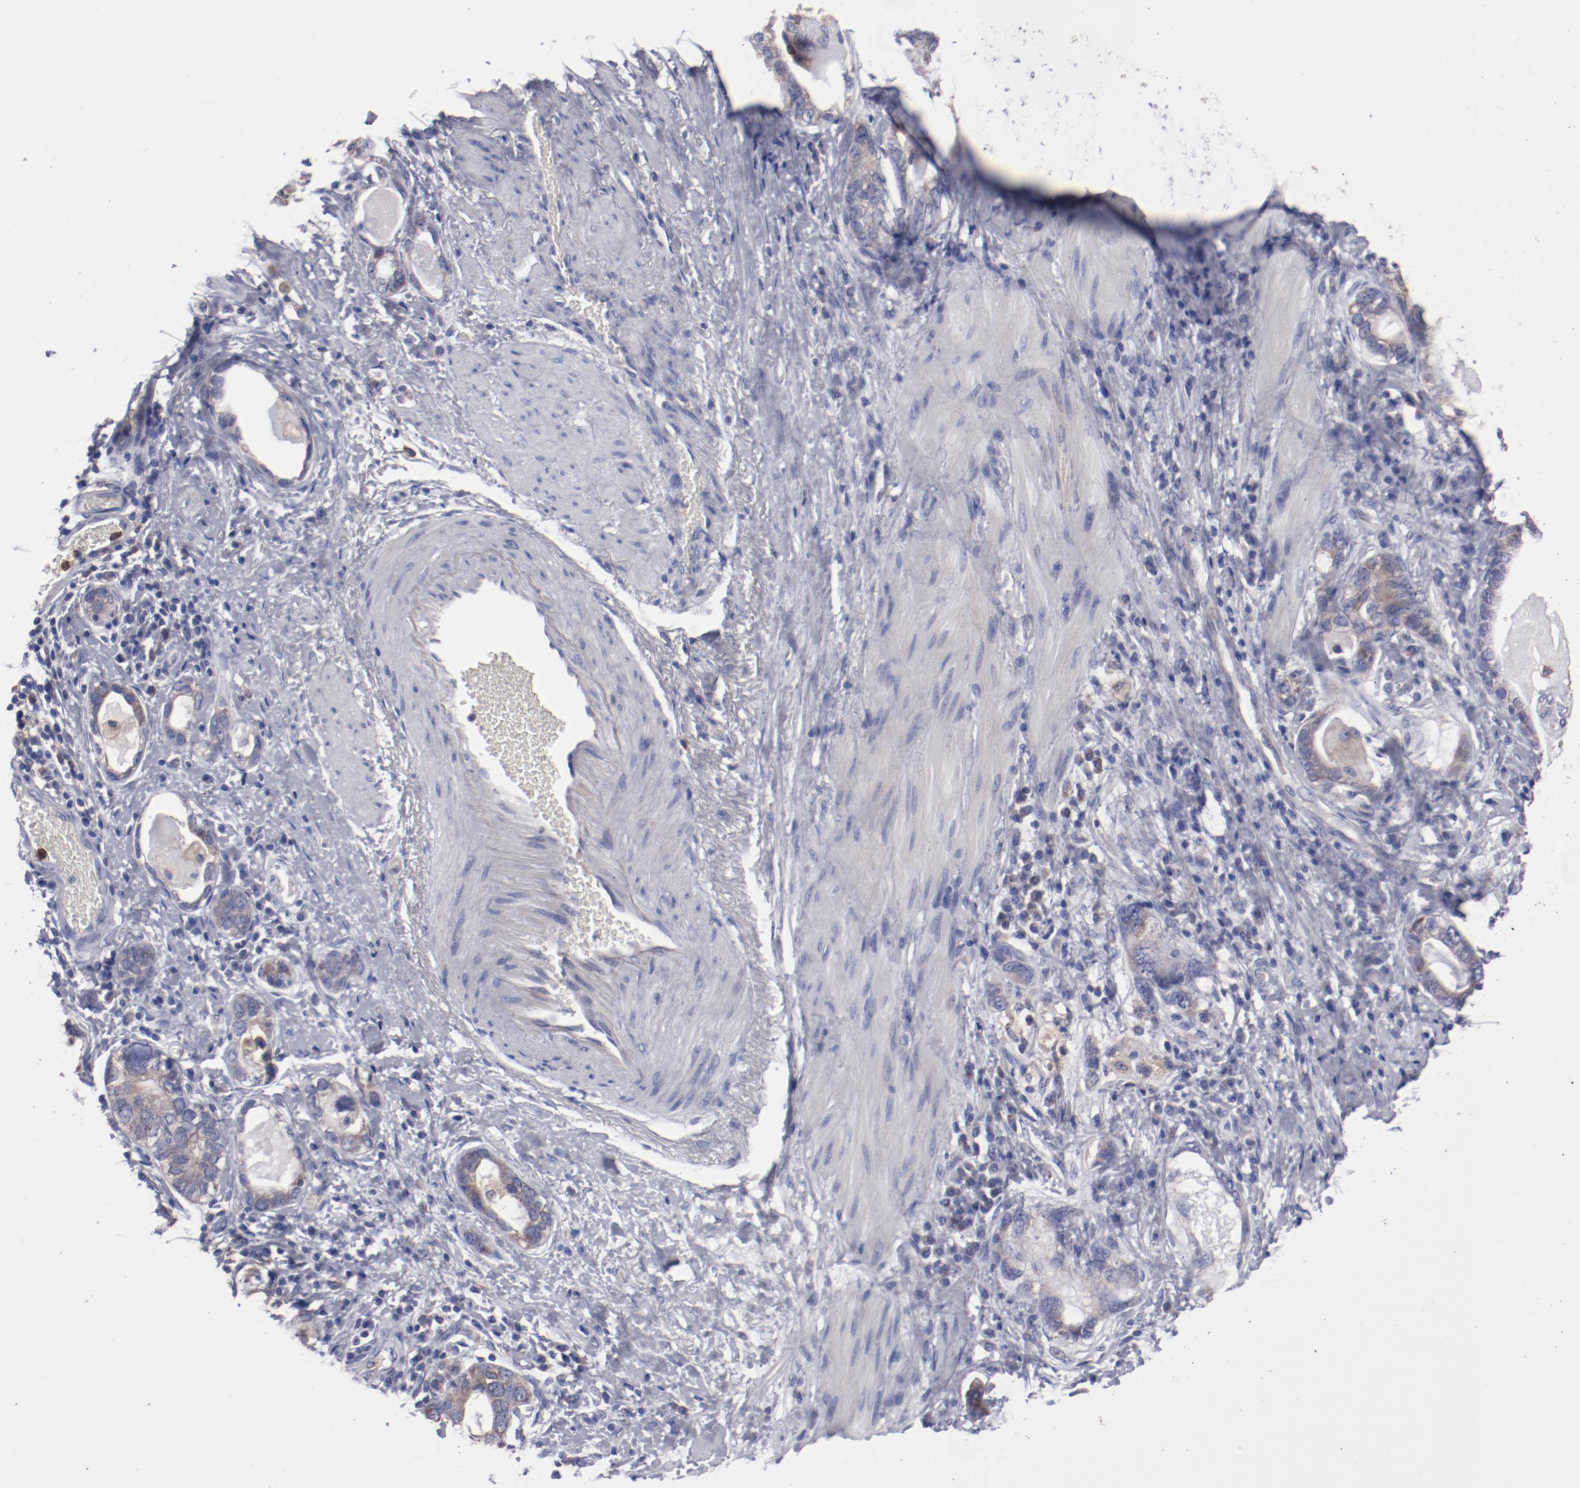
{"staining": {"intensity": "moderate", "quantity": ">75%", "location": "cytoplasmic/membranous"}, "tissue": "stomach cancer", "cell_type": "Tumor cells", "image_type": "cancer", "snomed": [{"axis": "morphology", "description": "Adenocarcinoma, NOS"}, {"axis": "topography", "description": "Stomach, lower"}], "caption": "Human stomach cancer stained with a brown dye displays moderate cytoplasmic/membranous positive staining in approximately >75% of tumor cells.", "gene": "FGR", "patient": {"sex": "female", "age": 93}}